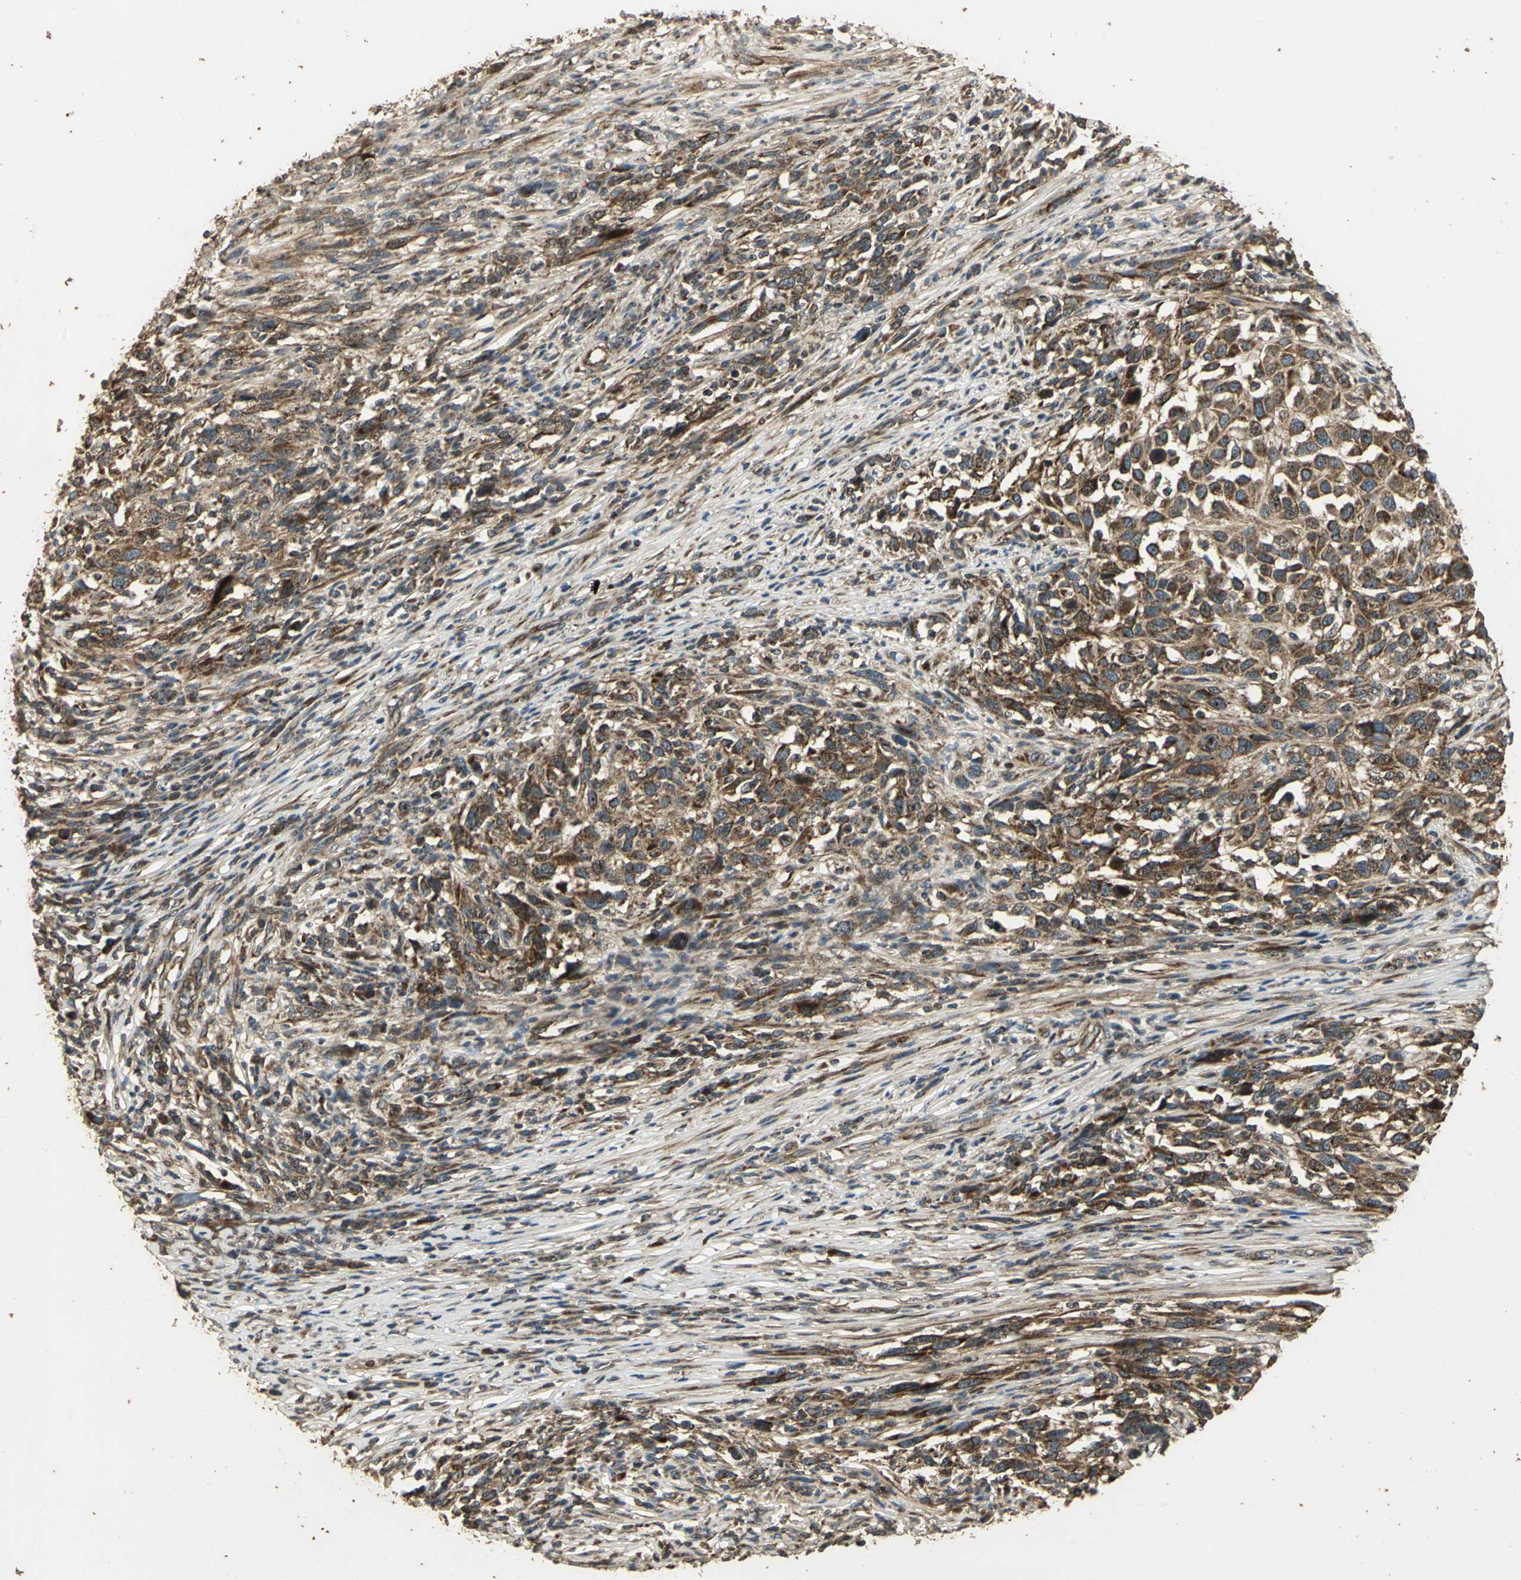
{"staining": {"intensity": "strong", "quantity": ">75%", "location": "cytoplasmic/membranous"}, "tissue": "melanoma", "cell_type": "Tumor cells", "image_type": "cancer", "snomed": [{"axis": "morphology", "description": "Malignant melanoma, Metastatic site"}, {"axis": "topography", "description": "Lymph node"}], "caption": "Immunohistochemistry (DAB (3,3'-diaminobenzidine)) staining of malignant melanoma (metastatic site) exhibits strong cytoplasmic/membranous protein positivity in approximately >75% of tumor cells.", "gene": "KANK1", "patient": {"sex": "male", "age": 61}}